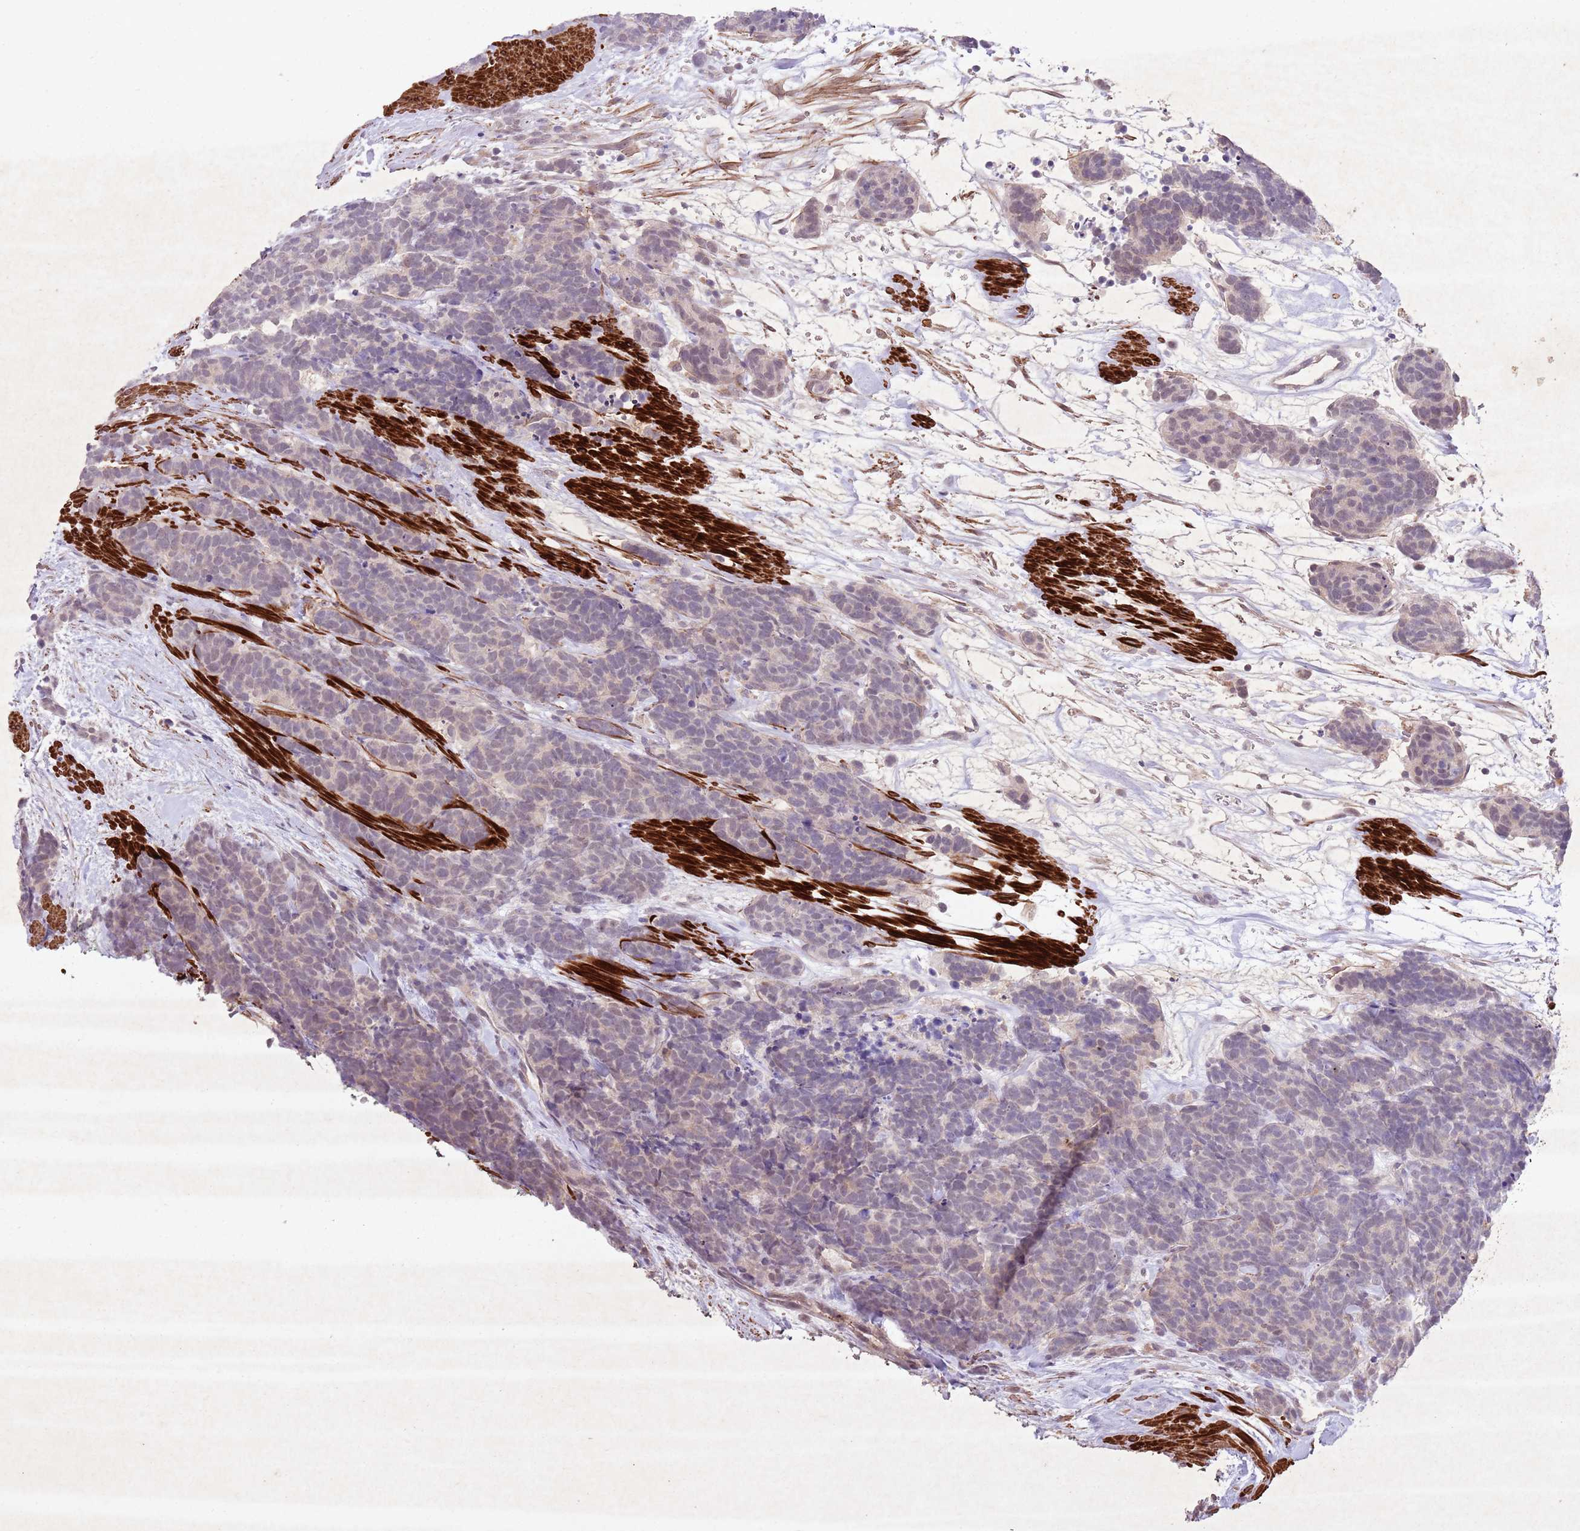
{"staining": {"intensity": "weak", "quantity": "25%-75%", "location": "cytoplasmic/membranous"}, "tissue": "carcinoid", "cell_type": "Tumor cells", "image_type": "cancer", "snomed": [{"axis": "morphology", "description": "Carcinoma, NOS"}, {"axis": "morphology", "description": "Carcinoid, malignant, NOS"}, {"axis": "topography", "description": "Prostate"}], "caption": "Weak cytoplasmic/membranous expression for a protein is seen in approximately 25%-75% of tumor cells of carcinoid using IHC.", "gene": "CCNI", "patient": {"sex": "male", "age": 57}}